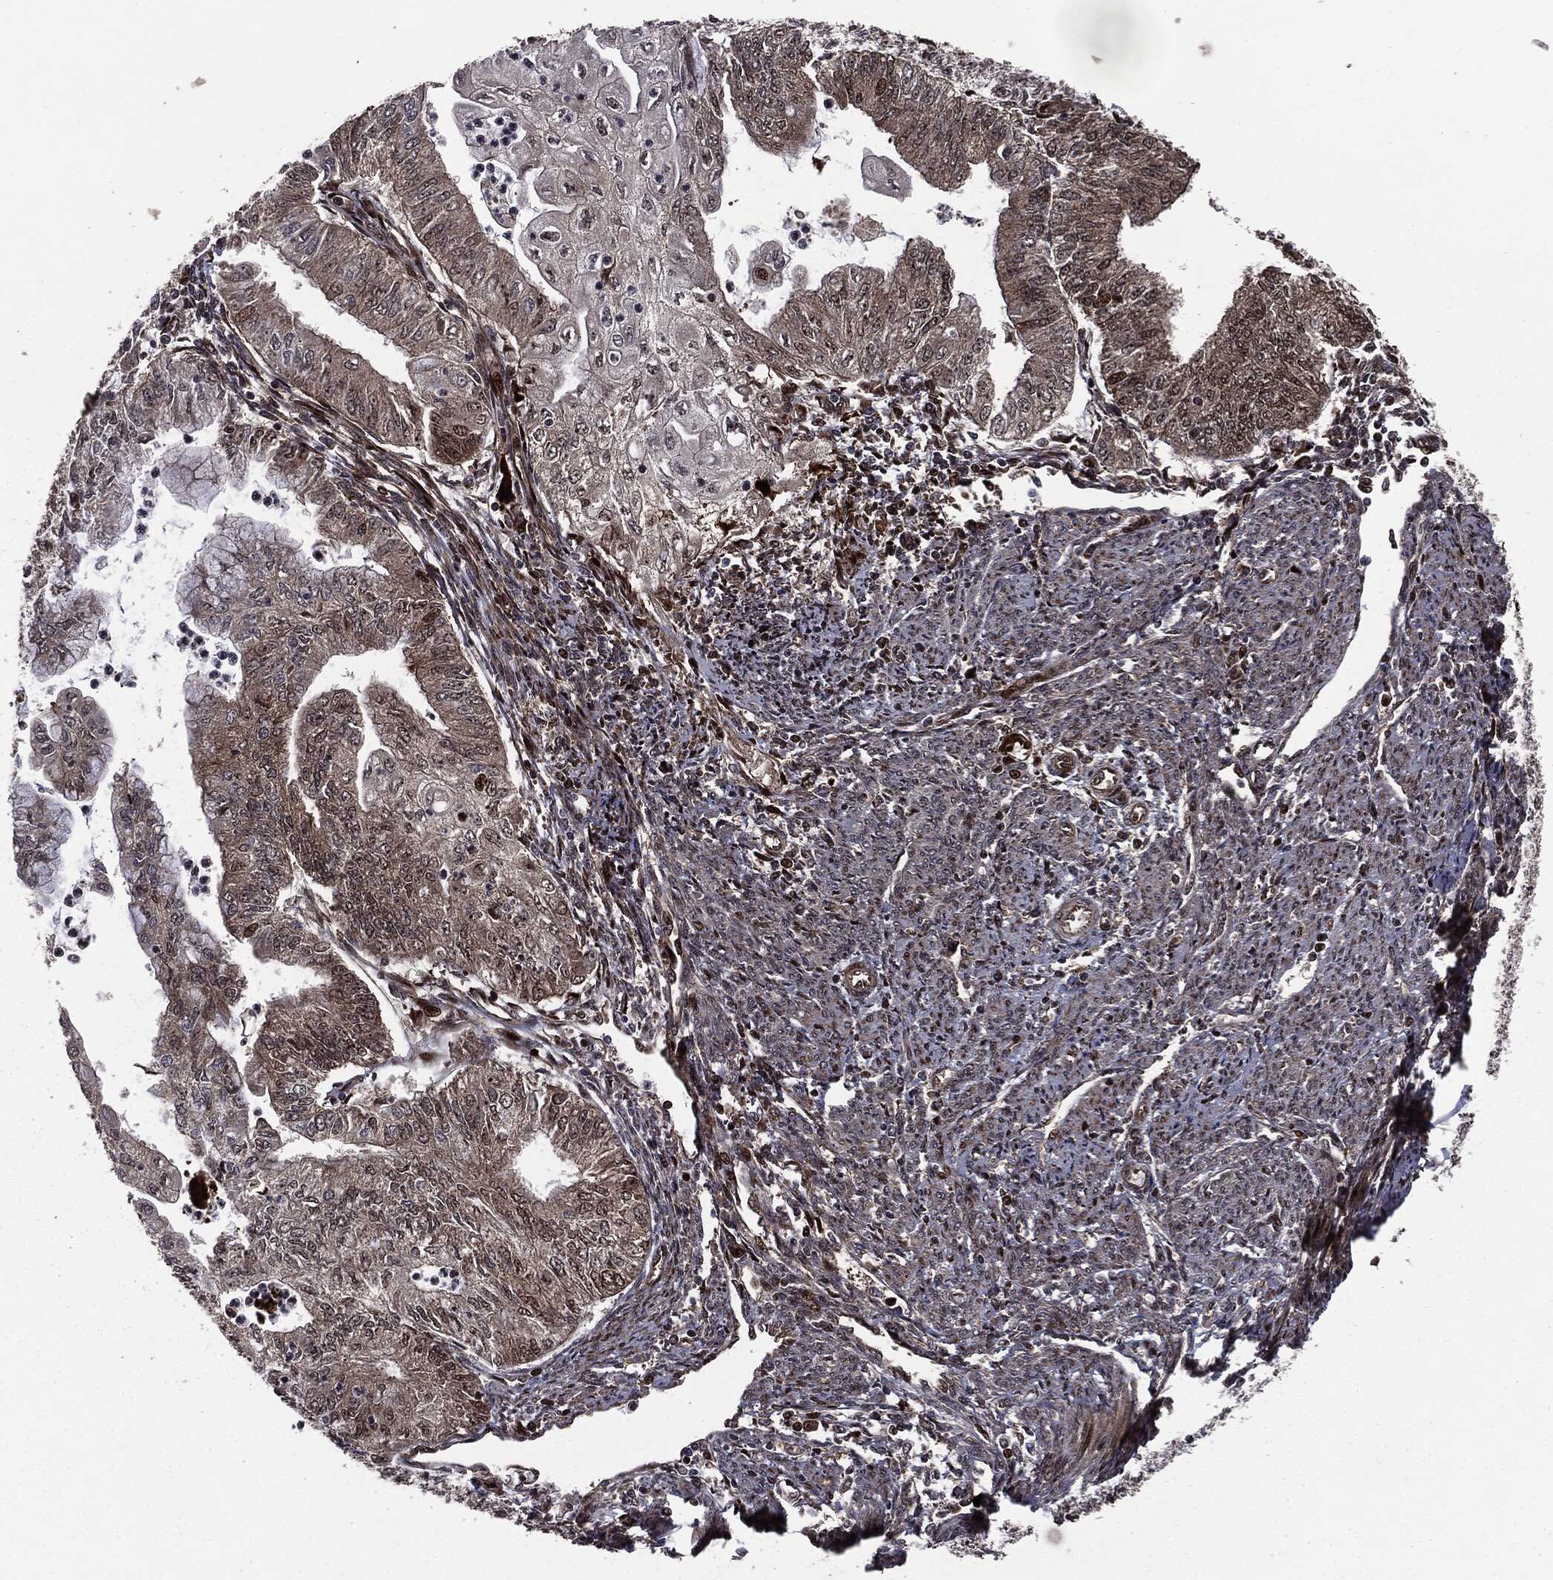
{"staining": {"intensity": "moderate", "quantity": "25%-75%", "location": "cytoplasmic/membranous,nuclear"}, "tissue": "endometrial cancer", "cell_type": "Tumor cells", "image_type": "cancer", "snomed": [{"axis": "morphology", "description": "Adenocarcinoma, NOS"}, {"axis": "topography", "description": "Endometrium"}], "caption": "About 25%-75% of tumor cells in endometrial adenocarcinoma demonstrate moderate cytoplasmic/membranous and nuclear protein staining as visualized by brown immunohistochemical staining.", "gene": "SMAD4", "patient": {"sex": "female", "age": 59}}